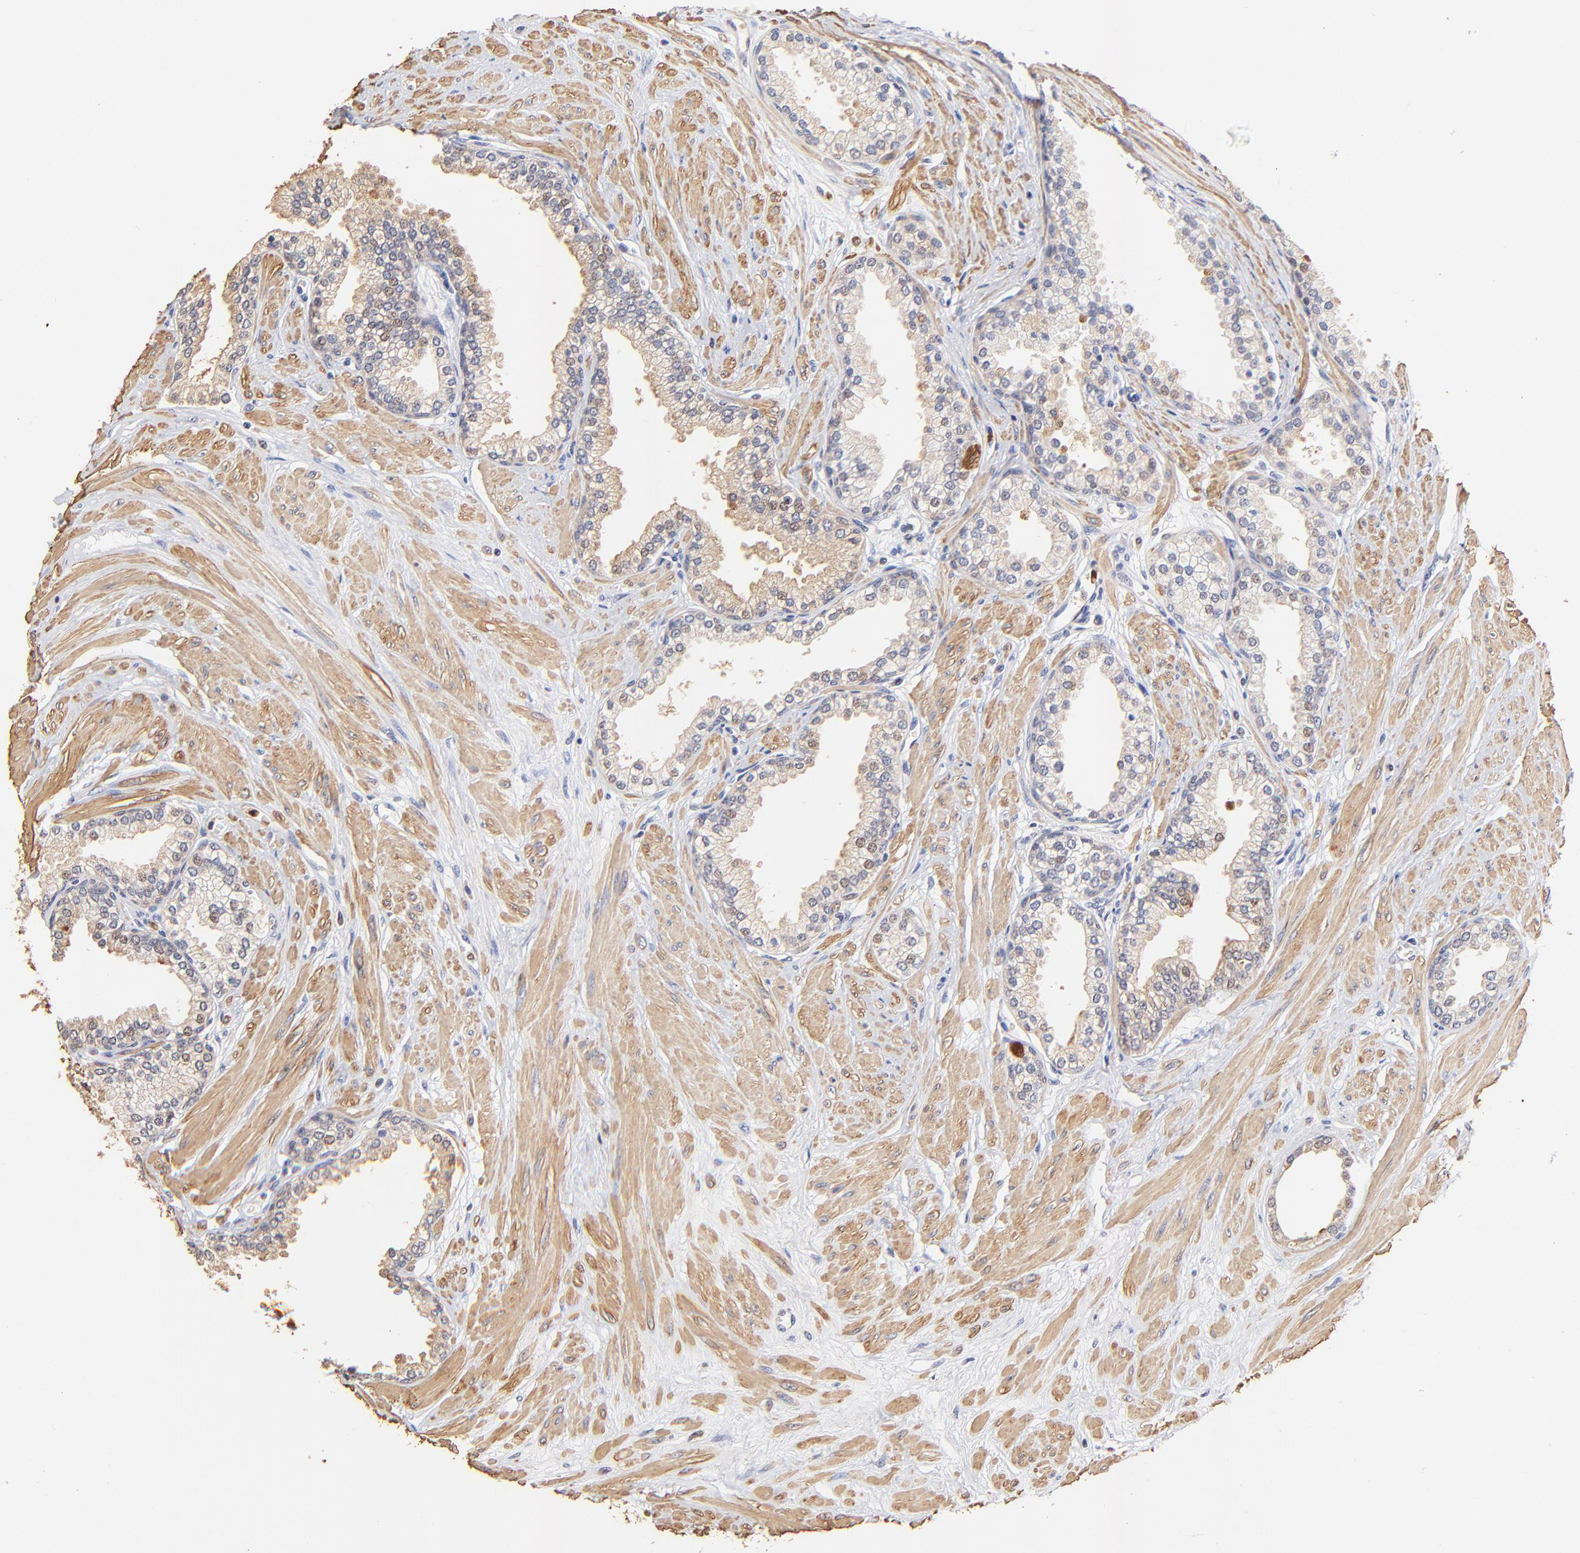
{"staining": {"intensity": "moderate", "quantity": "25%-75%", "location": "cytoplasmic/membranous"}, "tissue": "prostate", "cell_type": "Glandular cells", "image_type": "normal", "snomed": [{"axis": "morphology", "description": "Normal tissue, NOS"}, {"axis": "topography", "description": "Prostate"}], "caption": "This photomicrograph displays benign prostate stained with immunohistochemistry to label a protein in brown. The cytoplasmic/membranous of glandular cells show moderate positivity for the protein. Nuclei are counter-stained blue.", "gene": "BBOF1", "patient": {"sex": "male", "age": 64}}